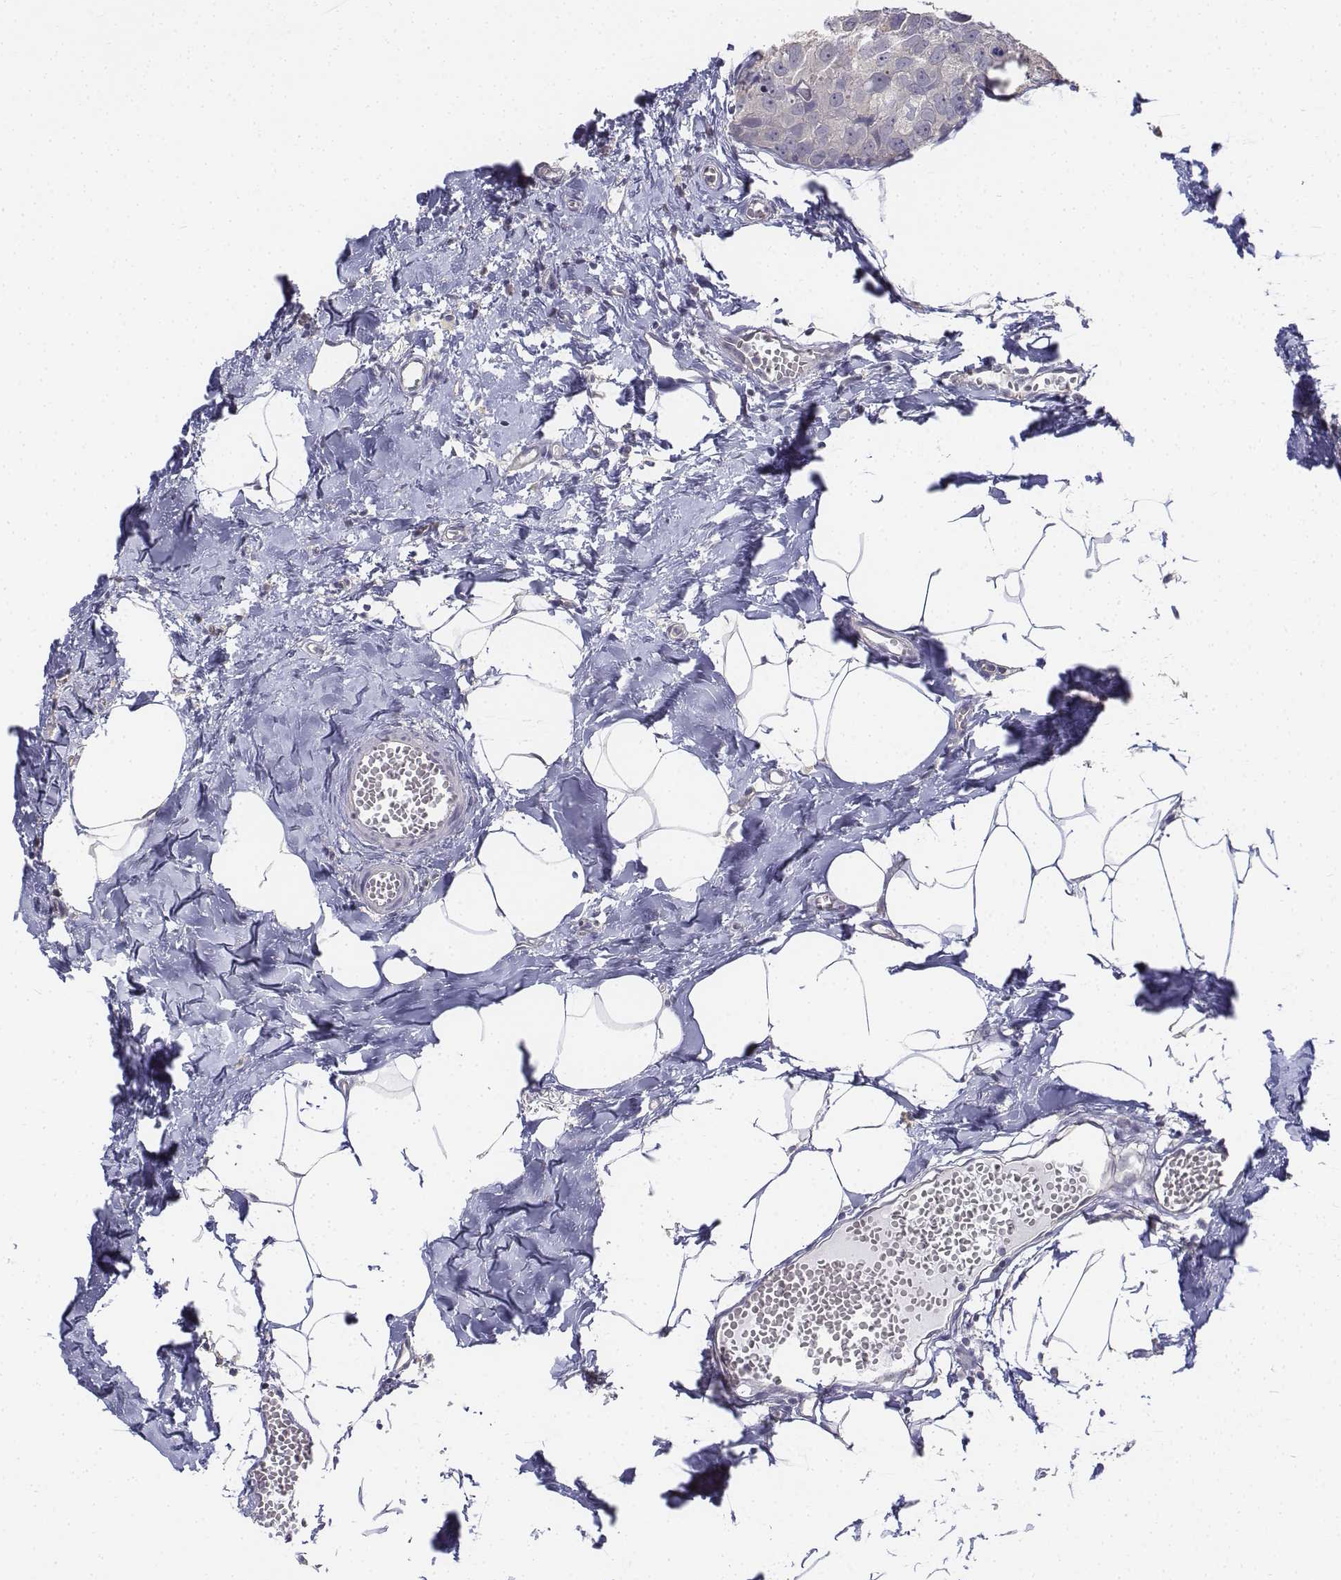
{"staining": {"intensity": "negative", "quantity": "none", "location": "none"}, "tissue": "breast cancer", "cell_type": "Tumor cells", "image_type": "cancer", "snomed": [{"axis": "morphology", "description": "Duct carcinoma"}, {"axis": "topography", "description": "Breast"}], "caption": "An immunohistochemistry photomicrograph of invasive ductal carcinoma (breast) is shown. There is no staining in tumor cells of invasive ductal carcinoma (breast).", "gene": "LGSN", "patient": {"sex": "female", "age": 38}}